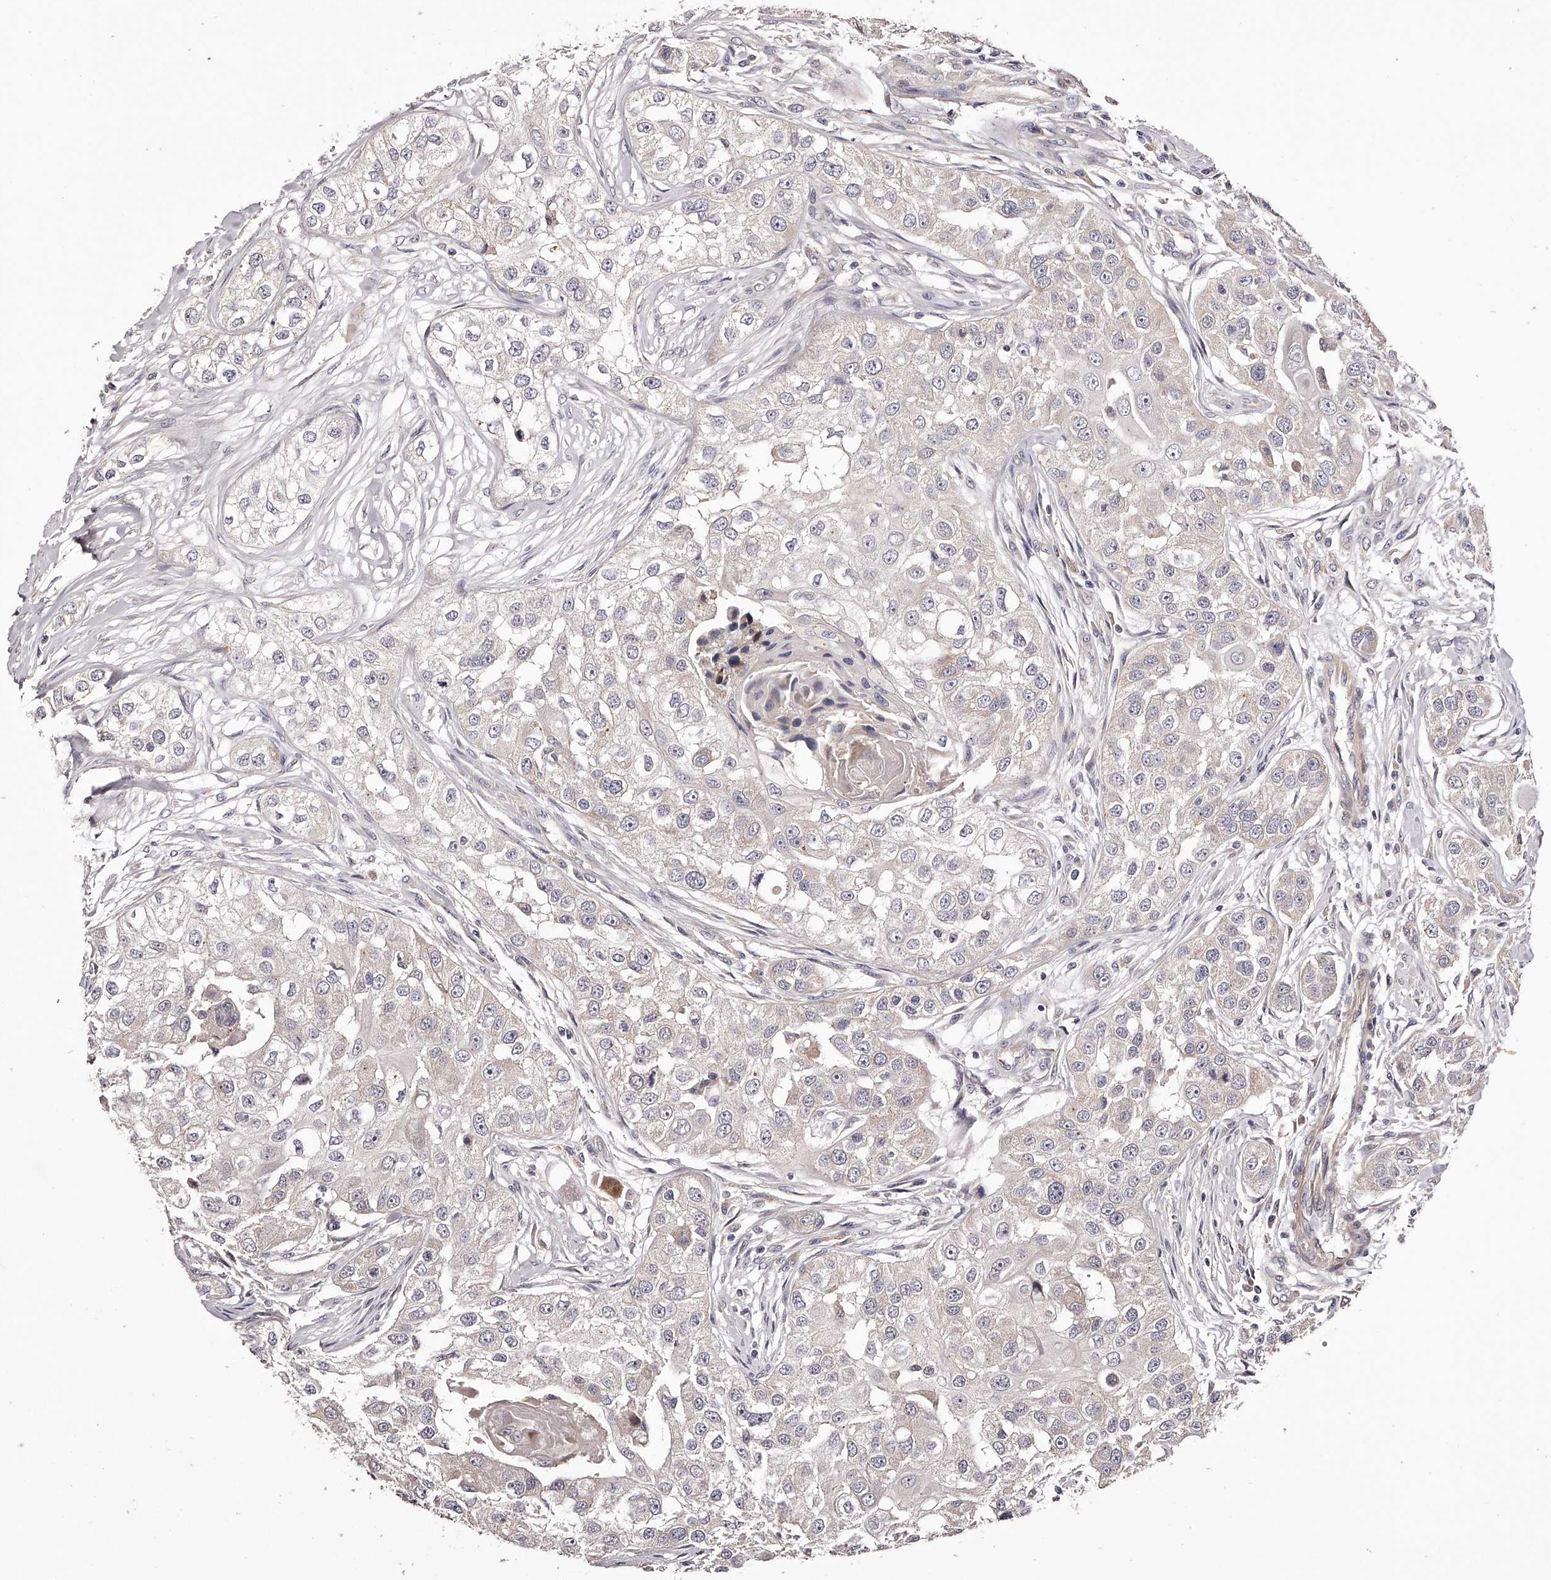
{"staining": {"intensity": "negative", "quantity": "none", "location": "none"}, "tissue": "head and neck cancer", "cell_type": "Tumor cells", "image_type": "cancer", "snomed": [{"axis": "morphology", "description": "Normal tissue, NOS"}, {"axis": "morphology", "description": "Squamous cell carcinoma, NOS"}, {"axis": "topography", "description": "Skeletal muscle"}, {"axis": "topography", "description": "Head-Neck"}], "caption": "Immunohistochemistry (IHC) image of human head and neck cancer stained for a protein (brown), which displays no expression in tumor cells.", "gene": "ODF2L", "patient": {"sex": "male", "age": 51}}